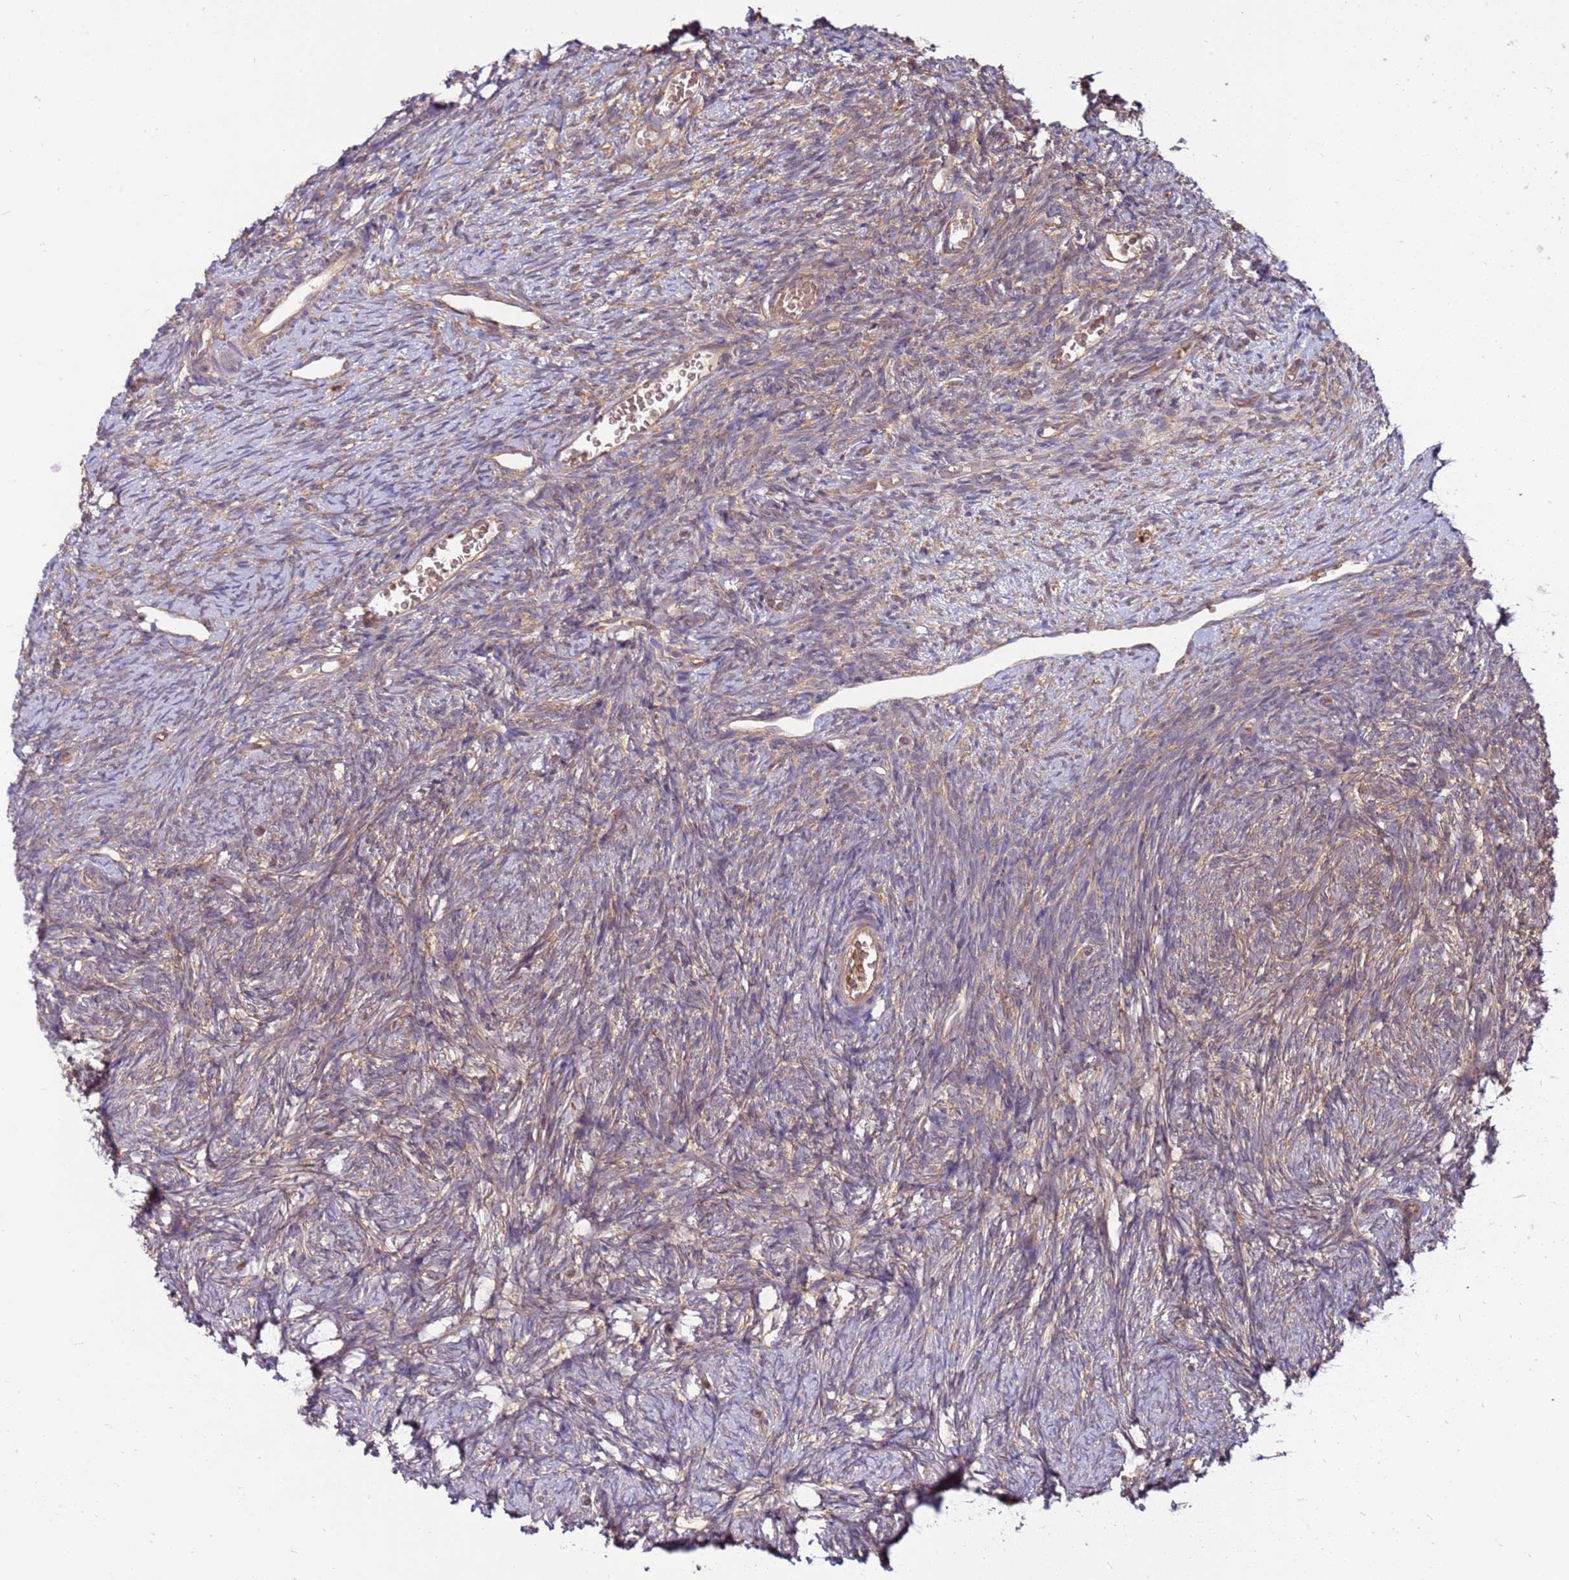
{"staining": {"intensity": "weak", "quantity": "25%-75%", "location": "cytoplasmic/membranous"}, "tissue": "ovary", "cell_type": "Ovarian stroma cells", "image_type": "normal", "snomed": [{"axis": "morphology", "description": "Normal tissue, NOS"}, {"axis": "topography", "description": "Ovary"}], "caption": "Immunohistochemical staining of unremarkable ovary demonstrates low levels of weak cytoplasmic/membranous staining in approximately 25%-75% of ovarian stroma cells. (brown staining indicates protein expression, while blue staining denotes nuclei).", "gene": "SLC44A5", "patient": {"sex": "female", "age": 39}}